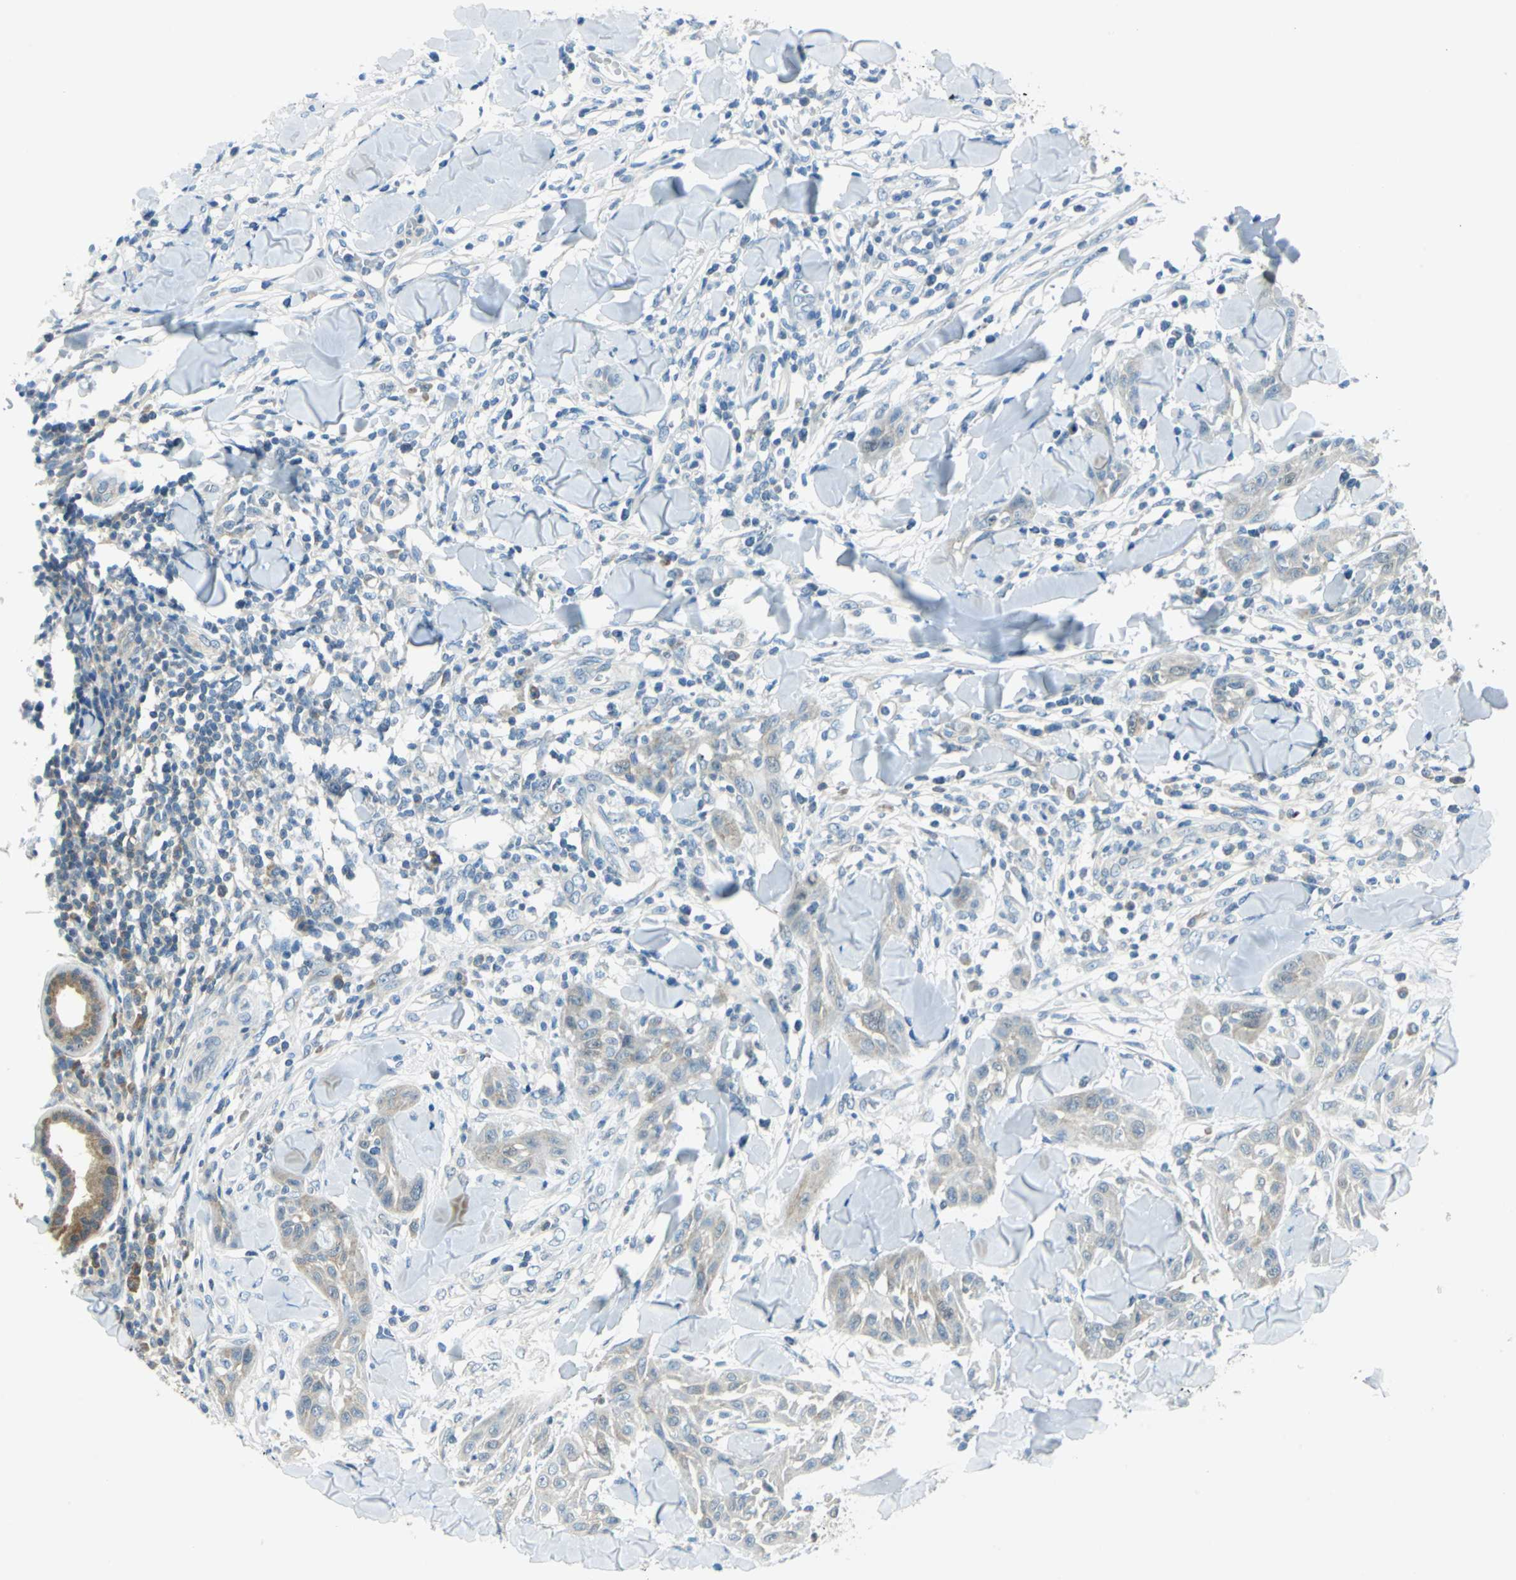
{"staining": {"intensity": "negative", "quantity": "none", "location": "none"}, "tissue": "skin cancer", "cell_type": "Tumor cells", "image_type": "cancer", "snomed": [{"axis": "morphology", "description": "Squamous cell carcinoma, NOS"}, {"axis": "topography", "description": "Skin"}], "caption": "Tumor cells are negative for brown protein staining in skin cancer.", "gene": "ALDOA", "patient": {"sex": "male", "age": 24}}